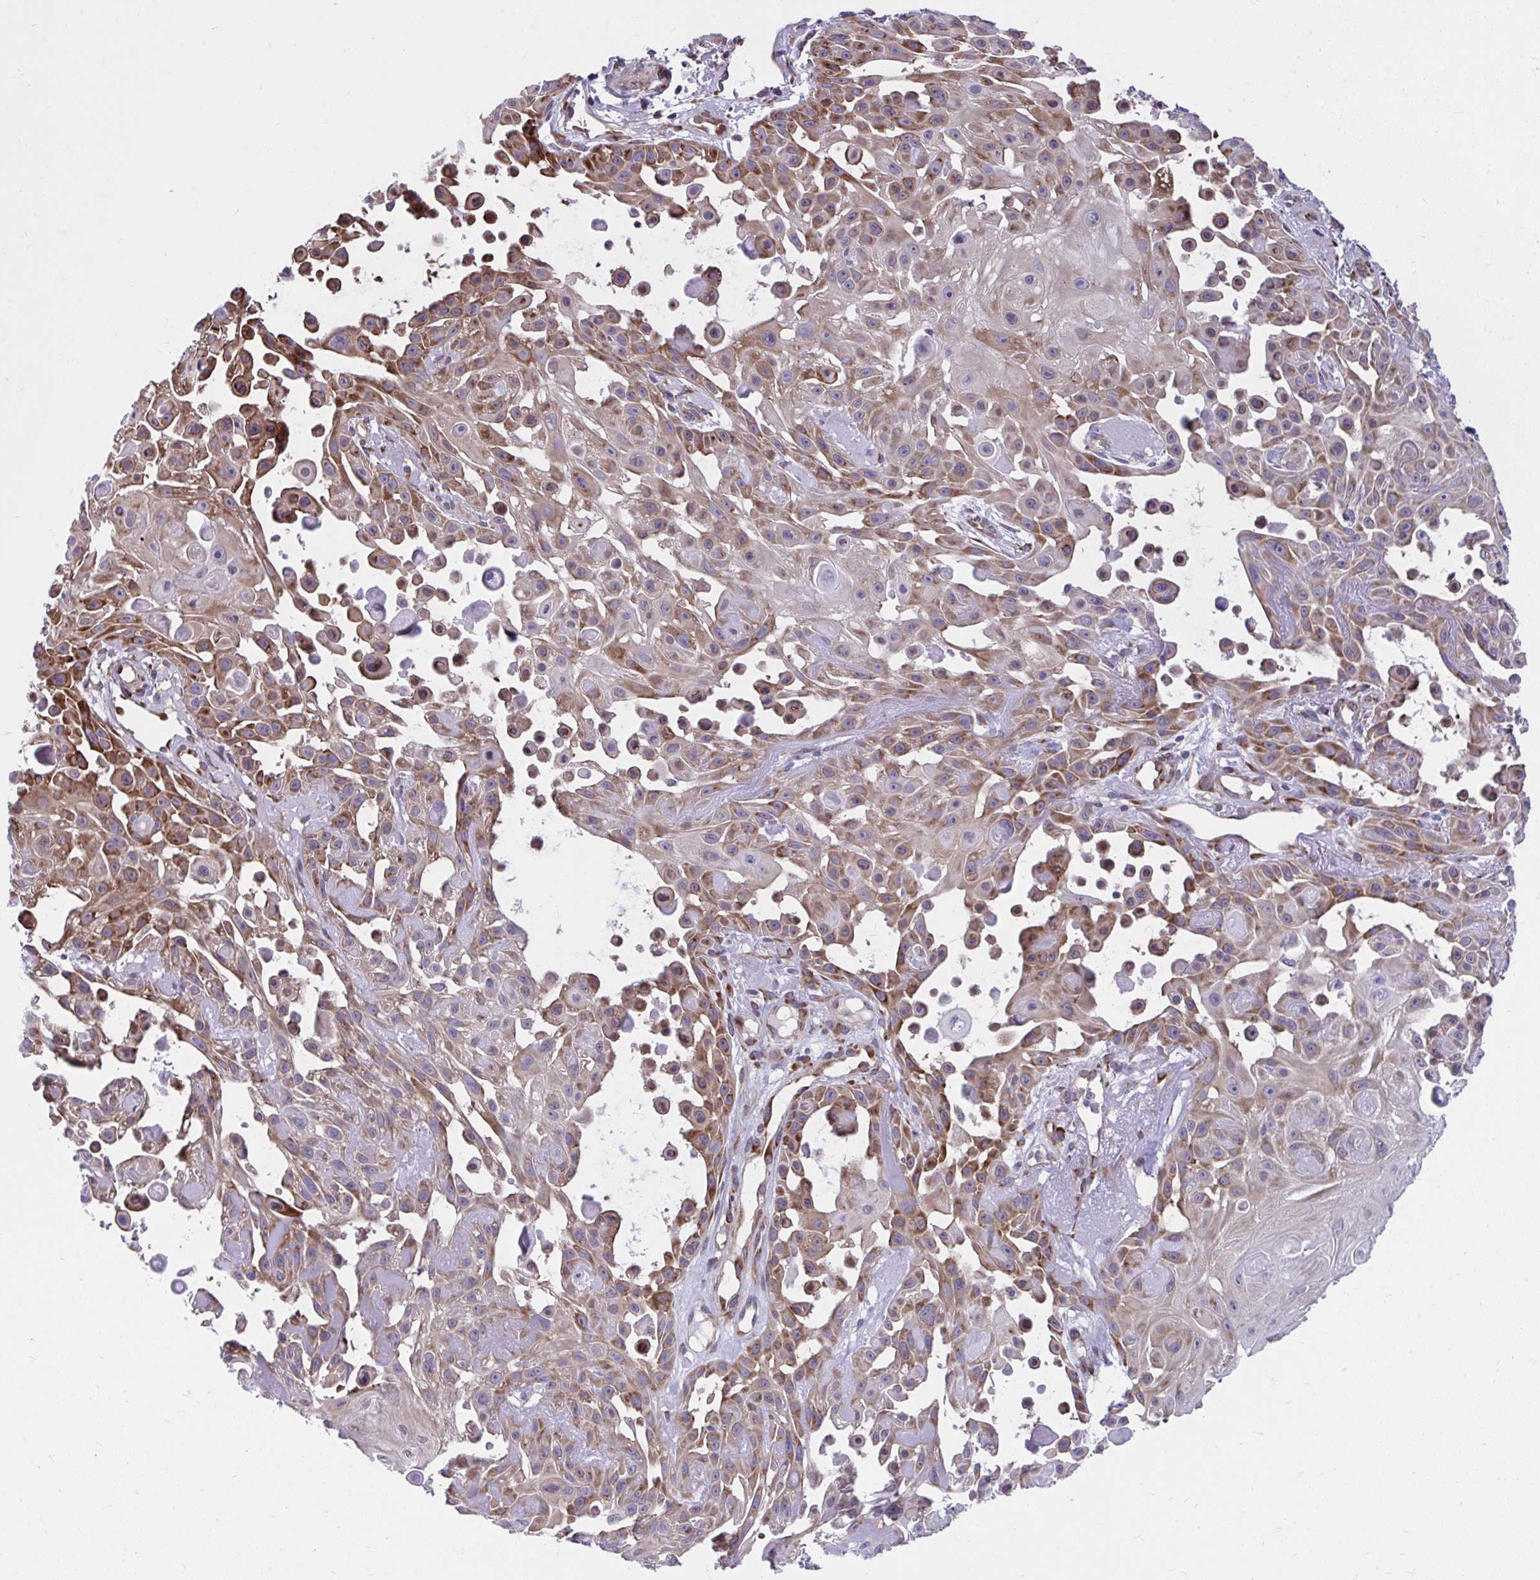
{"staining": {"intensity": "moderate", "quantity": "25%-75%", "location": "cytoplasmic/membranous"}, "tissue": "skin cancer", "cell_type": "Tumor cells", "image_type": "cancer", "snomed": [{"axis": "morphology", "description": "Squamous cell carcinoma, NOS"}, {"axis": "topography", "description": "Skin"}], "caption": "Tumor cells exhibit moderate cytoplasmic/membranous positivity in approximately 25%-75% of cells in skin squamous cell carcinoma. The protein of interest is stained brown, and the nuclei are stained in blue (DAB (3,3'-diaminobenzidine) IHC with brightfield microscopy, high magnification).", "gene": "SELENON", "patient": {"sex": "male", "age": 91}}